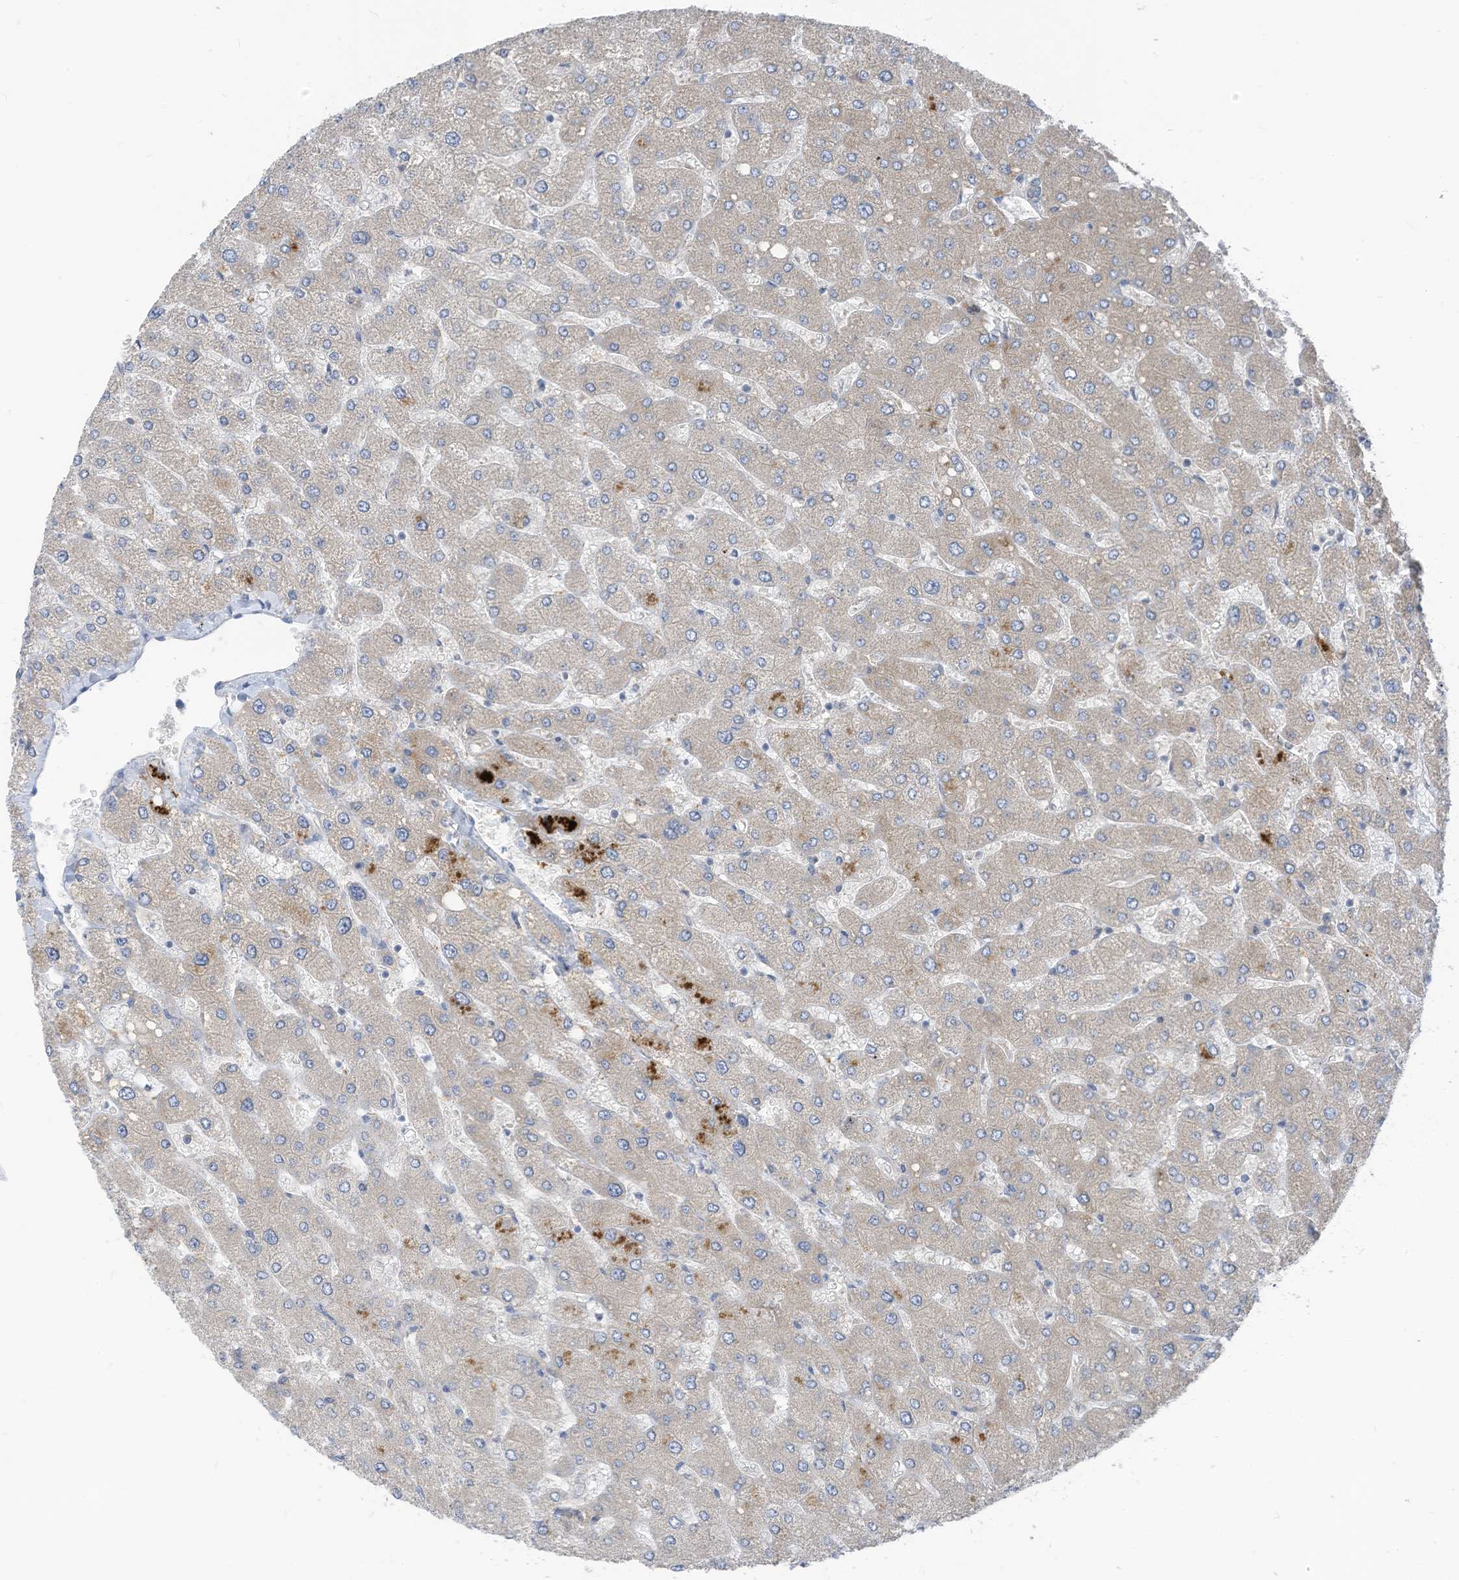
{"staining": {"intensity": "negative", "quantity": "none", "location": "none"}, "tissue": "liver", "cell_type": "Cholangiocytes", "image_type": "normal", "snomed": [{"axis": "morphology", "description": "Normal tissue, NOS"}, {"axis": "topography", "description": "Liver"}], "caption": "Image shows no protein staining in cholangiocytes of unremarkable liver. (Stains: DAB immunohistochemistry with hematoxylin counter stain, Microscopy: brightfield microscopy at high magnification).", "gene": "LDAH", "patient": {"sex": "male", "age": 55}}